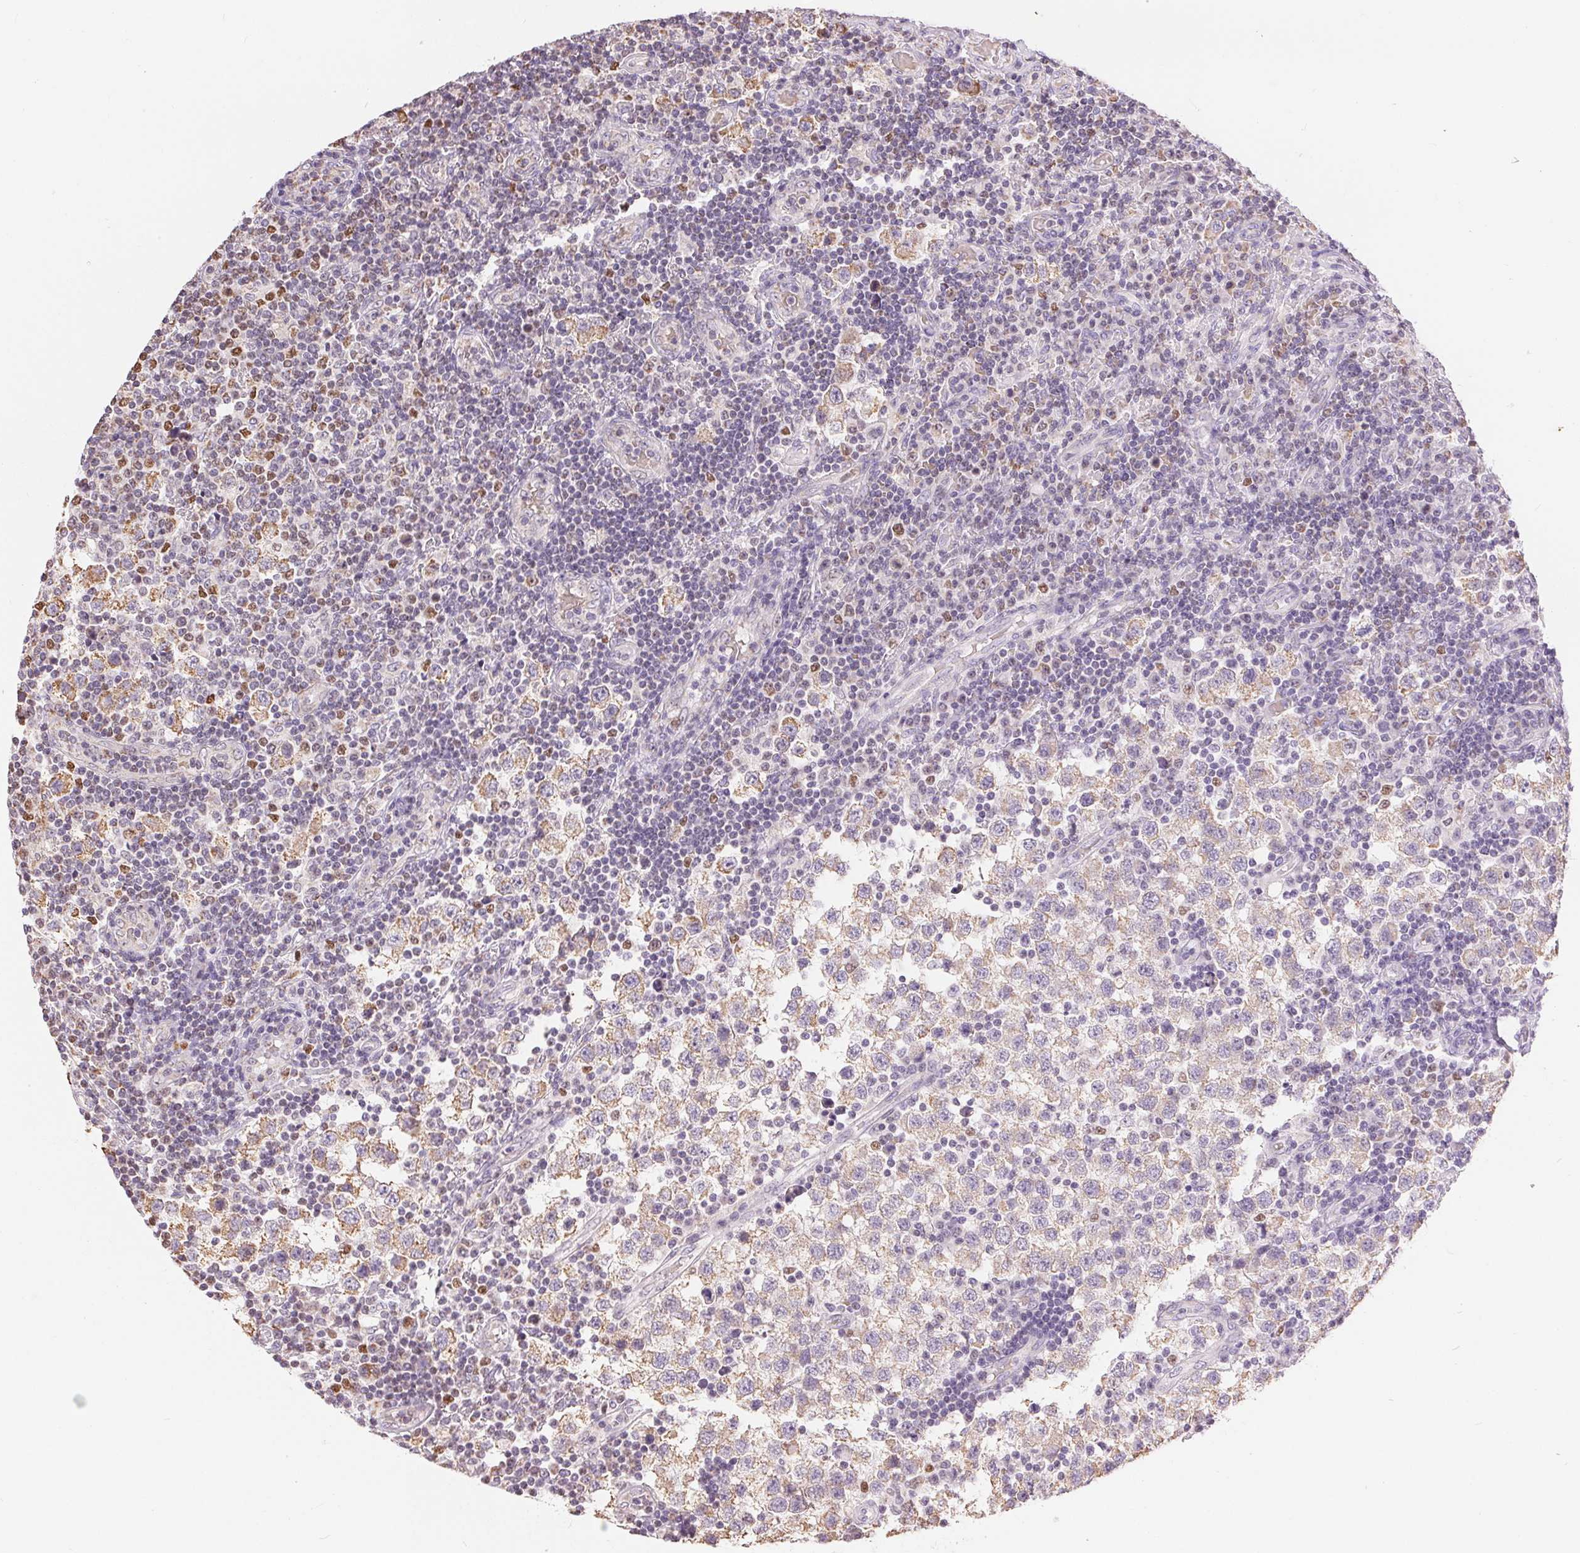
{"staining": {"intensity": "weak", "quantity": "<25%", "location": "cytoplasmic/membranous"}, "tissue": "testis cancer", "cell_type": "Tumor cells", "image_type": "cancer", "snomed": [{"axis": "morphology", "description": "Seminoma, NOS"}, {"axis": "topography", "description": "Testis"}], "caption": "Tumor cells show no significant protein positivity in testis seminoma.", "gene": "POU2F2", "patient": {"sex": "male", "age": 34}}